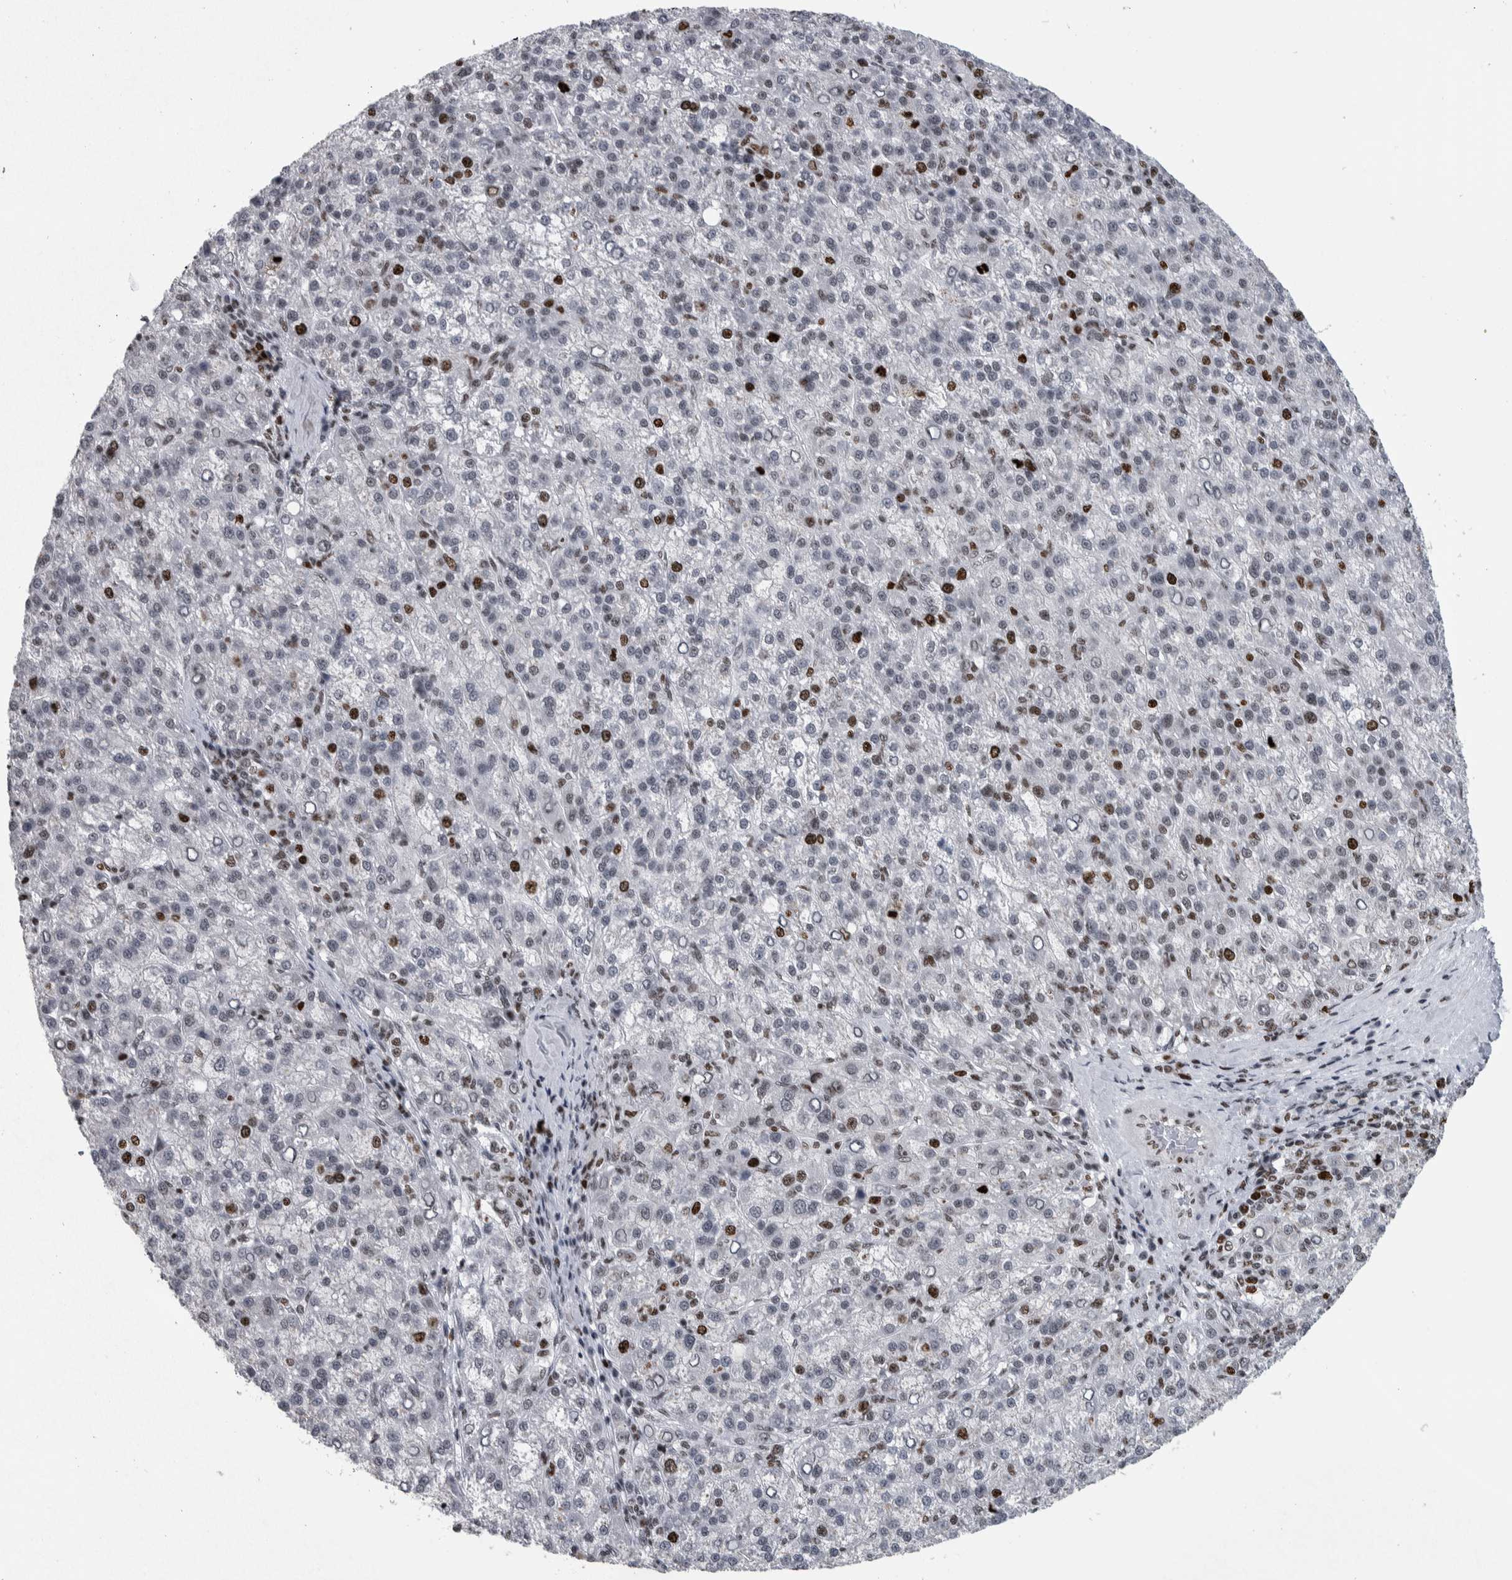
{"staining": {"intensity": "moderate", "quantity": "<25%", "location": "nuclear"}, "tissue": "liver cancer", "cell_type": "Tumor cells", "image_type": "cancer", "snomed": [{"axis": "morphology", "description": "Carcinoma, Hepatocellular, NOS"}, {"axis": "topography", "description": "Liver"}], "caption": "Protein expression analysis of human liver cancer reveals moderate nuclear positivity in approximately <25% of tumor cells.", "gene": "TOP2B", "patient": {"sex": "female", "age": 58}}